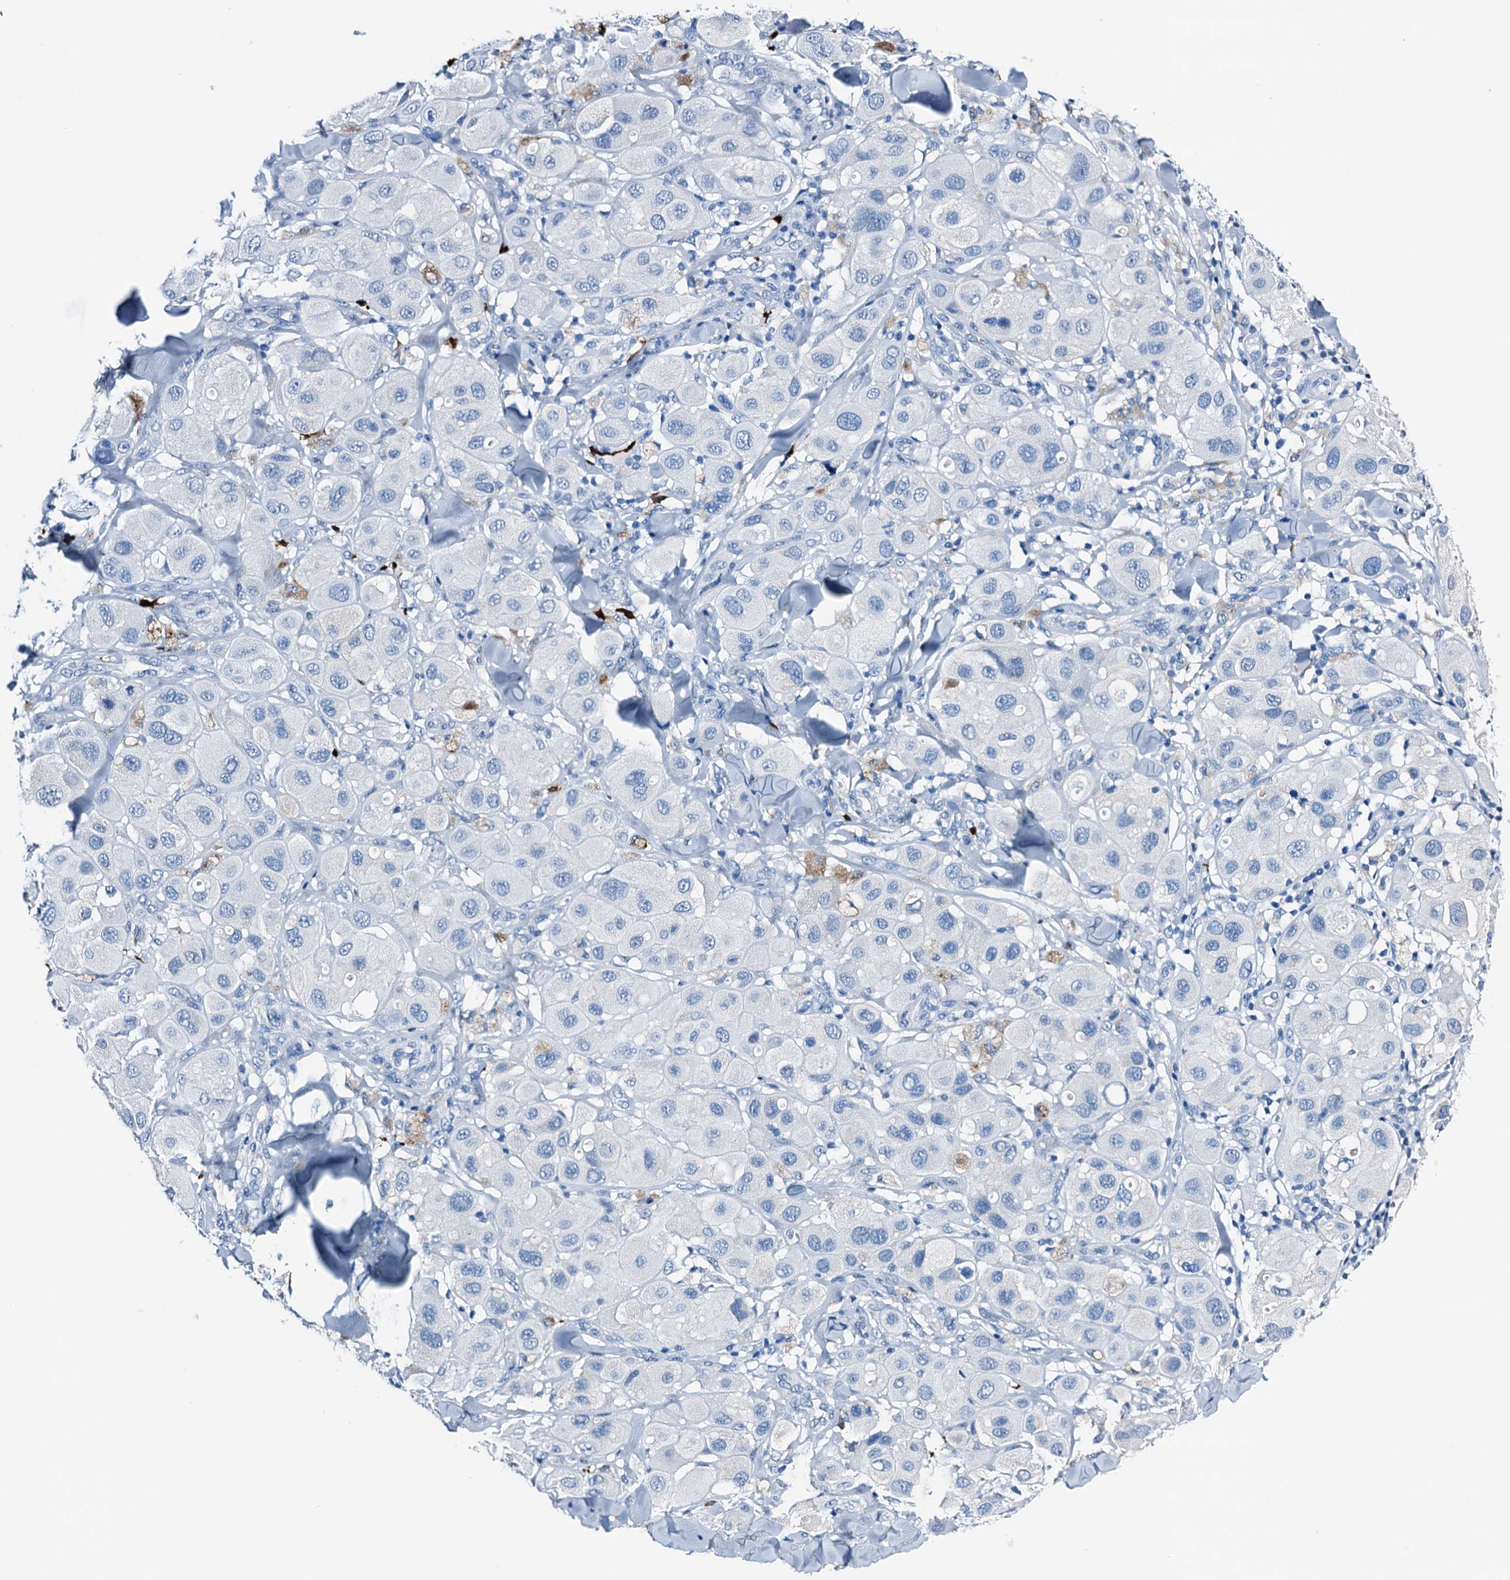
{"staining": {"intensity": "negative", "quantity": "none", "location": "none"}, "tissue": "melanoma", "cell_type": "Tumor cells", "image_type": "cancer", "snomed": [{"axis": "morphology", "description": "Malignant melanoma, Metastatic site"}, {"axis": "topography", "description": "Skin"}], "caption": "There is no significant staining in tumor cells of melanoma.", "gene": "C1QTNF4", "patient": {"sex": "male", "age": 41}}